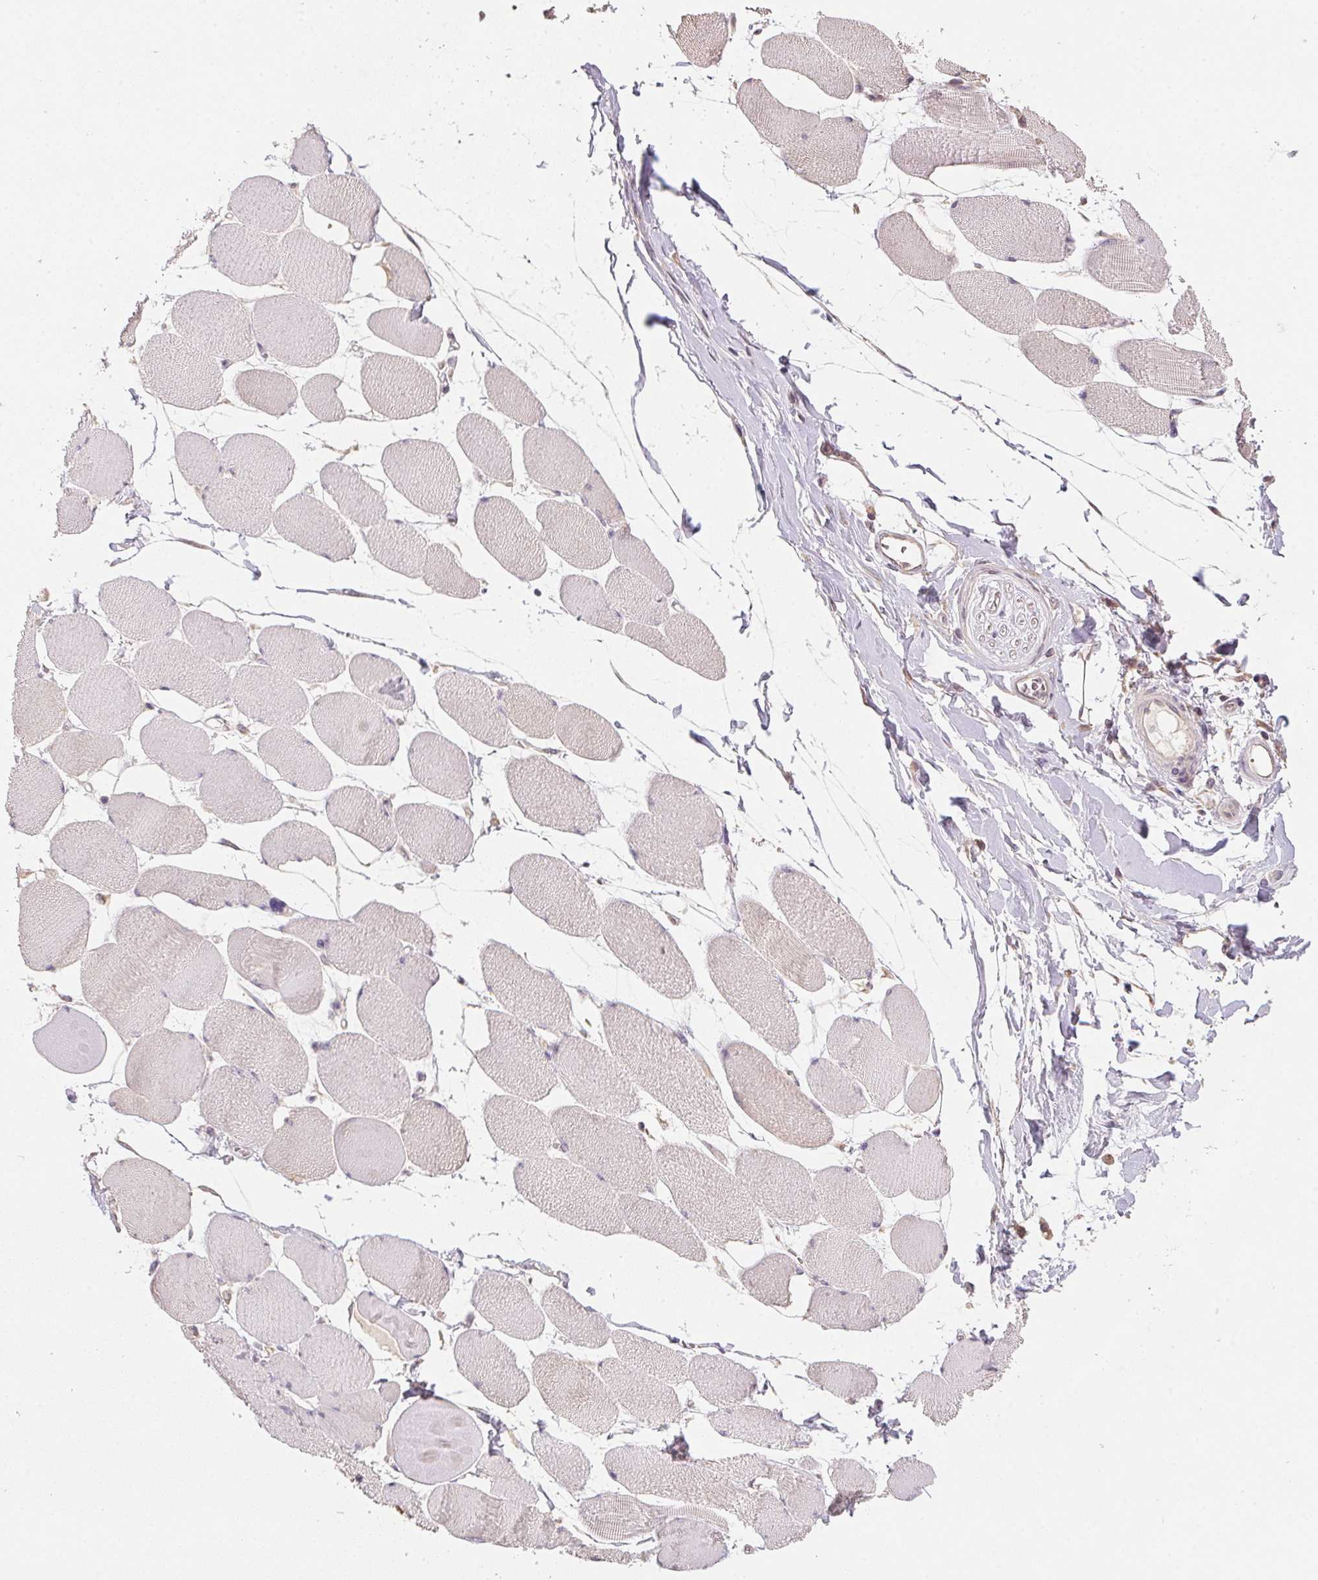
{"staining": {"intensity": "negative", "quantity": "none", "location": "none"}, "tissue": "skeletal muscle", "cell_type": "Myocytes", "image_type": "normal", "snomed": [{"axis": "morphology", "description": "Normal tissue, NOS"}, {"axis": "topography", "description": "Skeletal muscle"}], "caption": "Benign skeletal muscle was stained to show a protein in brown. There is no significant expression in myocytes. (Immunohistochemistry, brightfield microscopy, high magnification).", "gene": "ALDH8A1", "patient": {"sex": "female", "age": 75}}